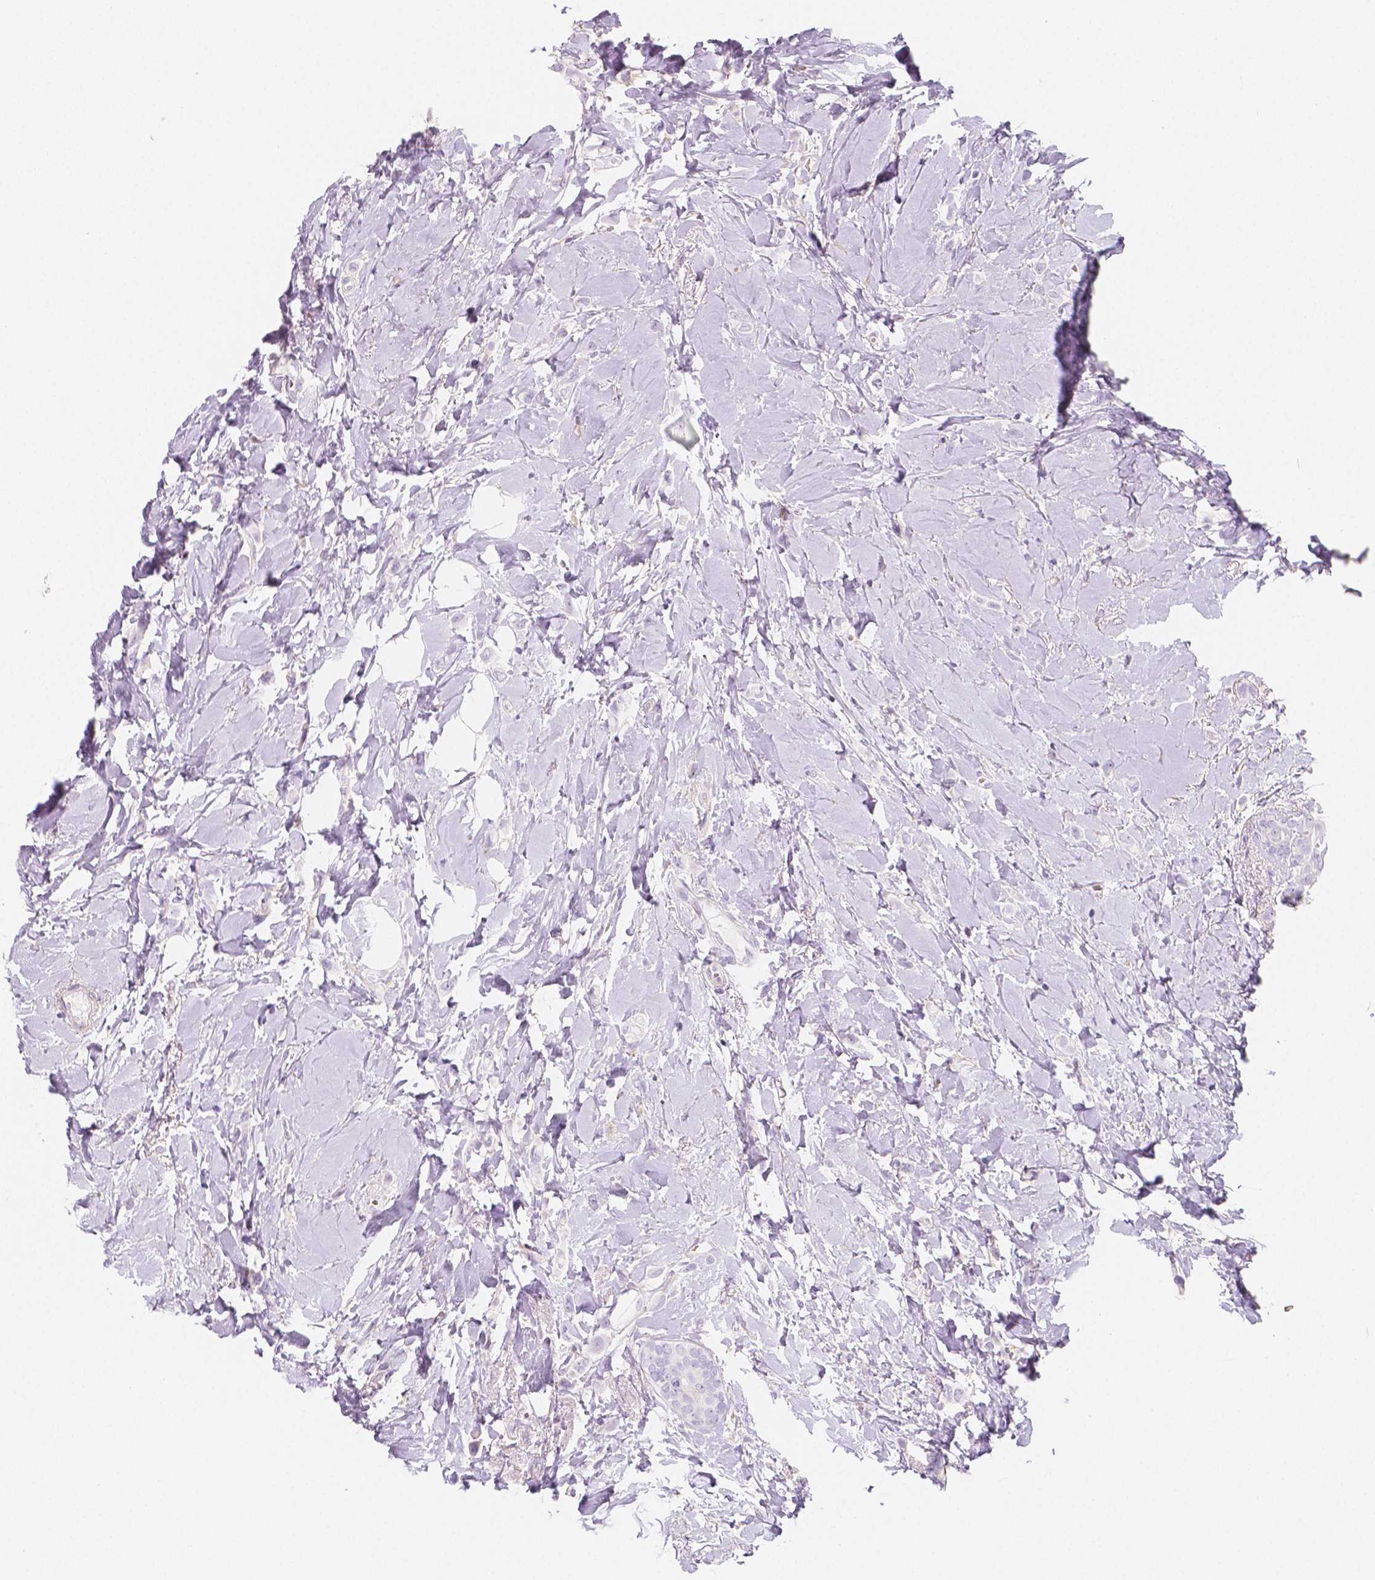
{"staining": {"intensity": "negative", "quantity": "none", "location": "none"}, "tissue": "breast cancer", "cell_type": "Tumor cells", "image_type": "cancer", "snomed": [{"axis": "morphology", "description": "Lobular carcinoma"}, {"axis": "topography", "description": "Breast"}], "caption": "A micrograph of breast cancer stained for a protein displays no brown staining in tumor cells.", "gene": "MAP1A", "patient": {"sex": "female", "age": 66}}